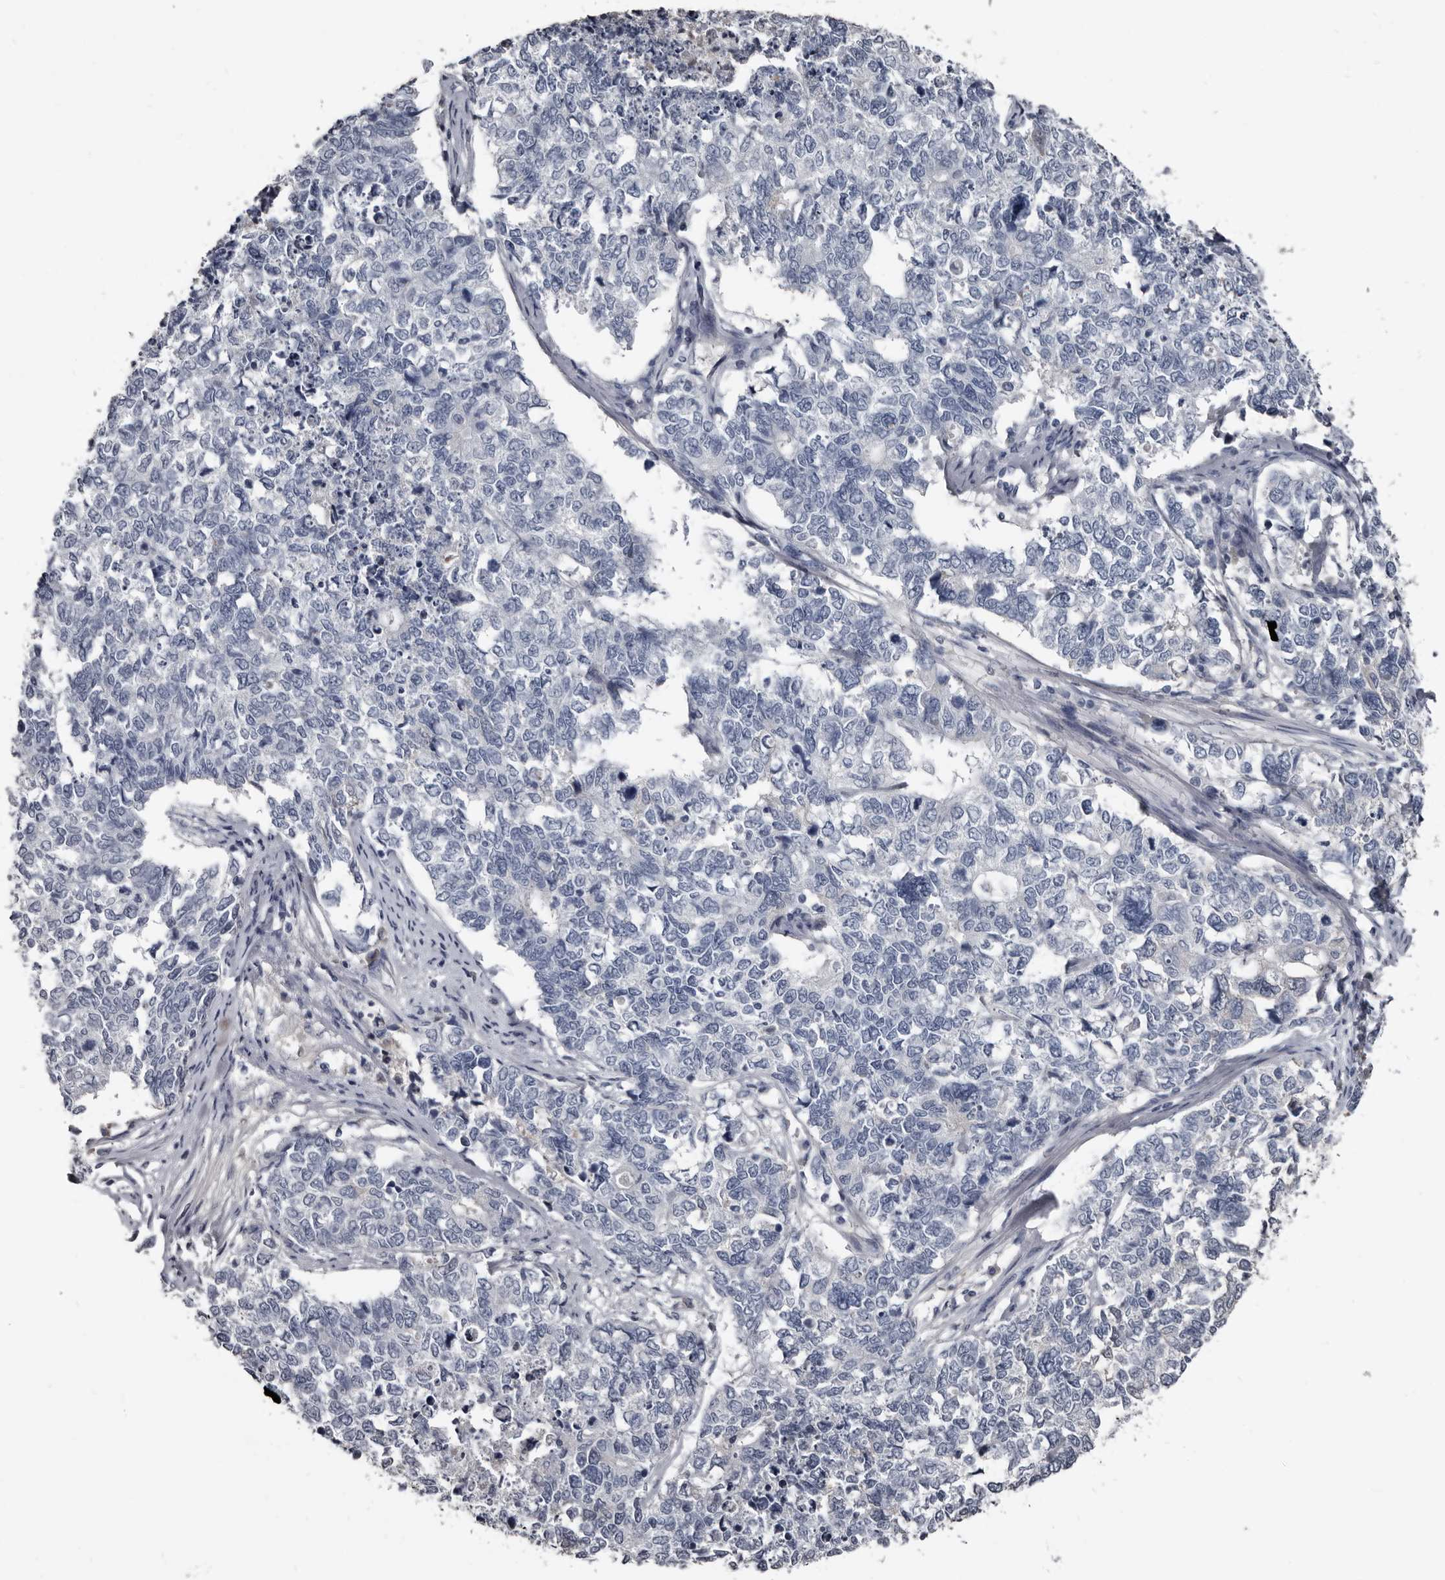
{"staining": {"intensity": "negative", "quantity": "none", "location": "none"}, "tissue": "cervical cancer", "cell_type": "Tumor cells", "image_type": "cancer", "snomed": [{"axis": "morphology", "description": "Squamous cell carcinoma, NOS"}, {"axis": "topography", "description": "Cervix"}], "caption": "Tumor cells are negative for protein expression in human cervical cancer.", "gene": "GREB1", "patient": {"sex": "female", "age": 63}}